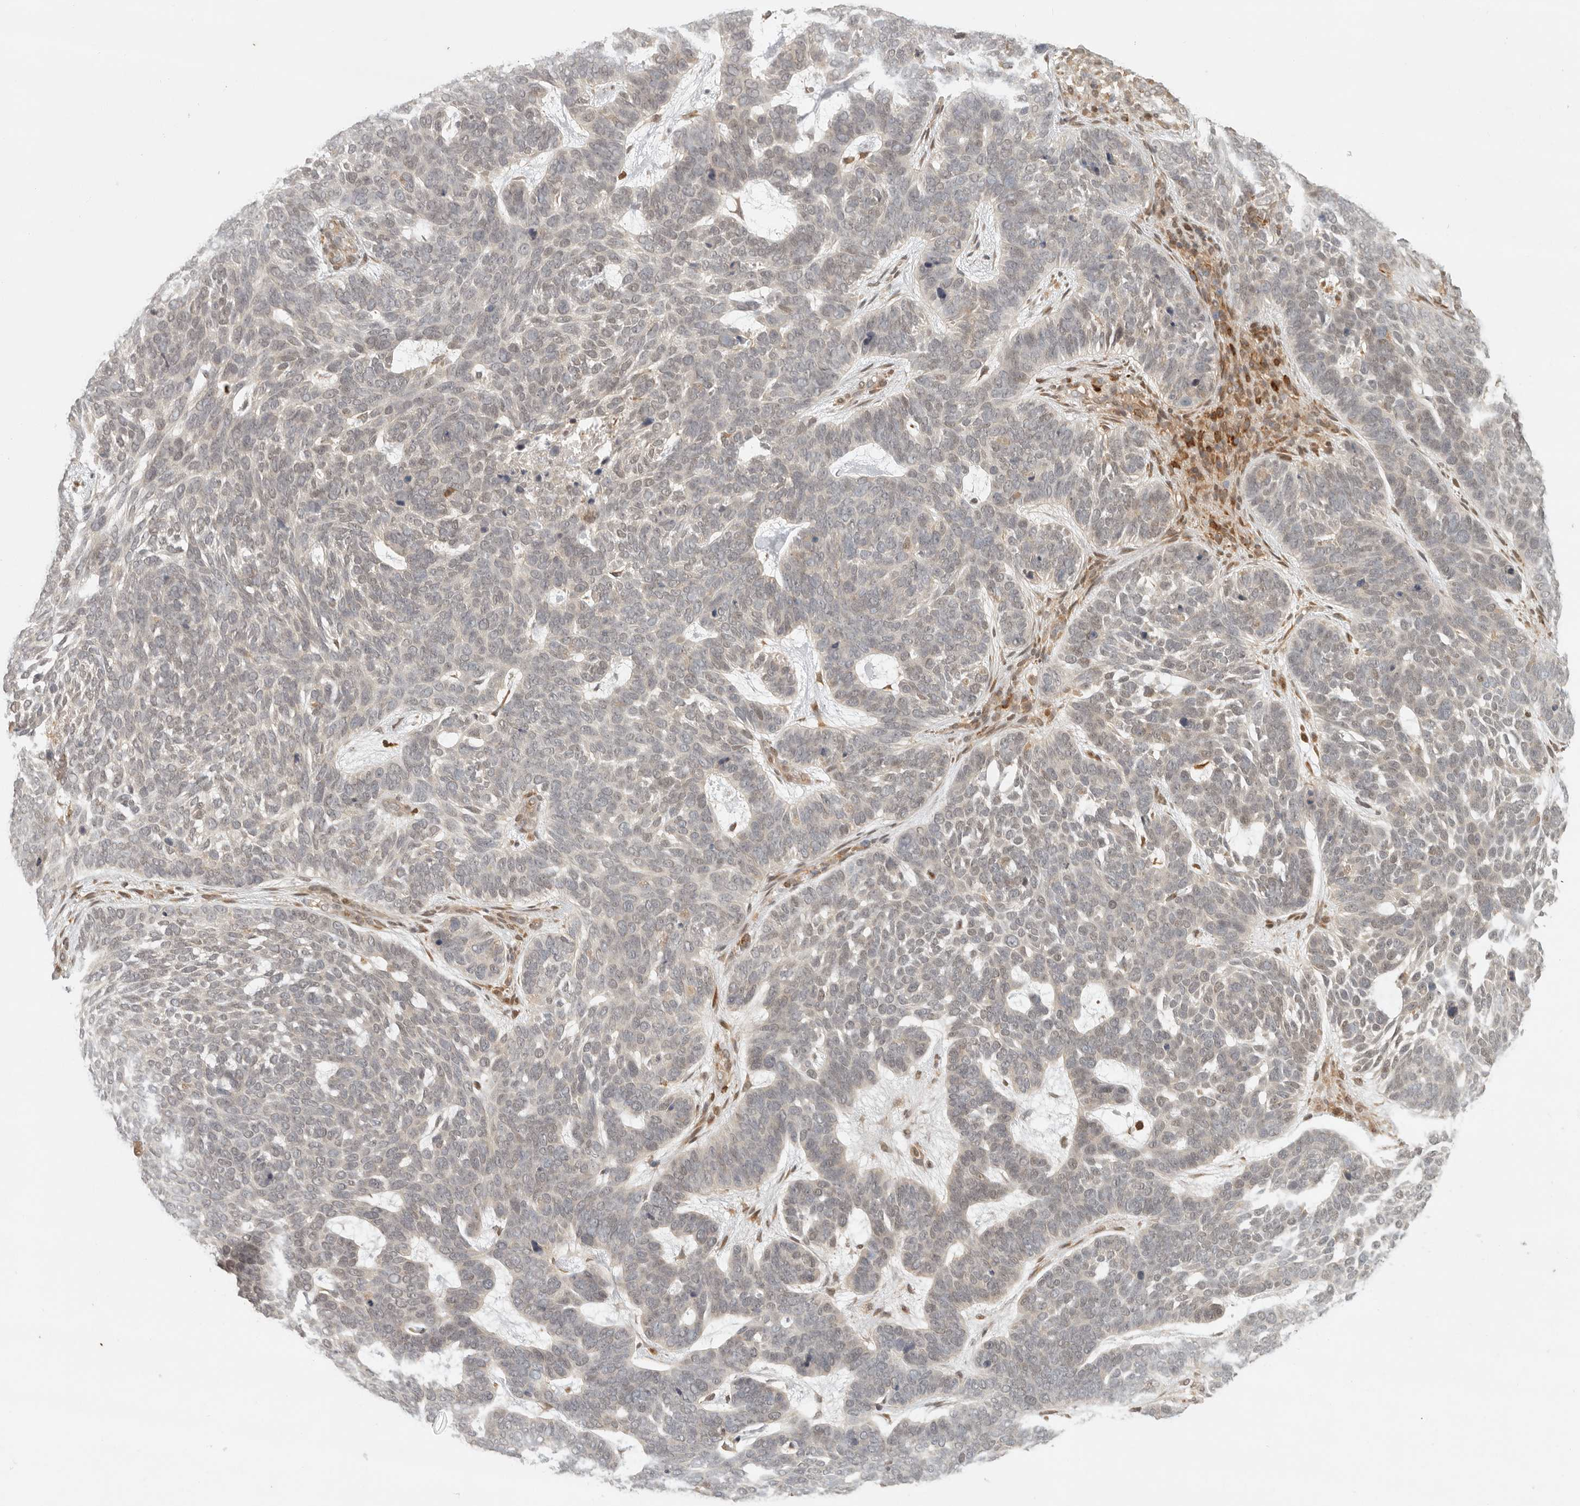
{"staining": {"intensity": "weak", "quantity": "25%-75%", "location": "nuclear"}, "tissue": "skin cancer", "cell_type": "Tumor cells", "image_type": "cancer", "snomed": [{"axis": "morphology", "description": "Basal cell carcinoma"}, {"axis": "topography", "description": "Skin"}], "caption": "This is a histology image of immunohistochemistry (IHC) staining of skin cancer (basal cell carcinoma), which shows weak expression in the nuclear of tumor cells.", "gene": "AHDC1", "patient": {"sex": "female", "age": 85}}